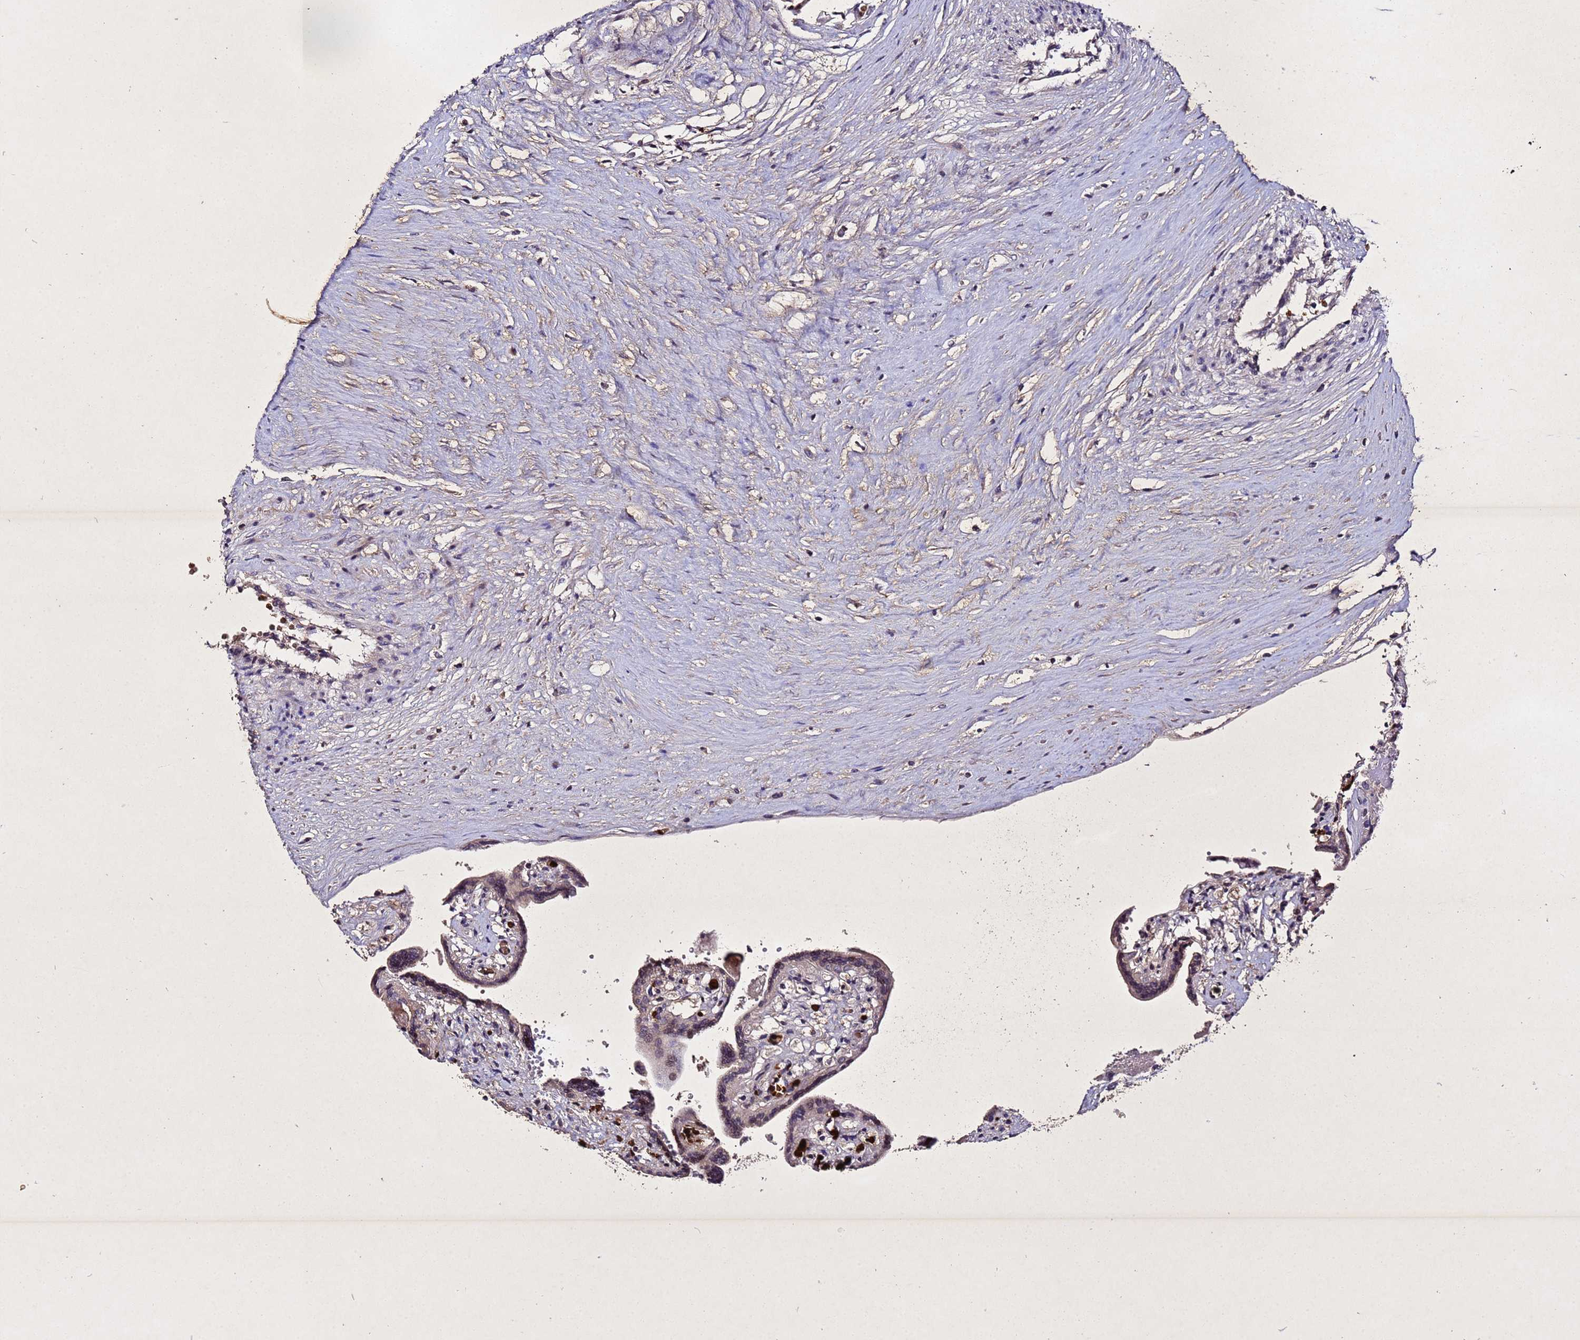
{"staining": {"intensity": "moderate", "quantity": "25%-75%", "location": "cytoplasmic/membranous,nuclear"}, "tissue": "placenta", "cell_type": "Trophoblastic cells", "image_type": "normal", "snomed": [{"axis": "morphology", "description": "Normal tissue, NOS"}, {"axis": "topography", "description": "Placenta"}], "caption": "Moderate cytoplasmic/membranous,nuclear expression is identified in about 25%-75% of trophoblastic cells in benign placenta.", "gene": "SV2B", "patient": {"sex": "female", "age": 37}}